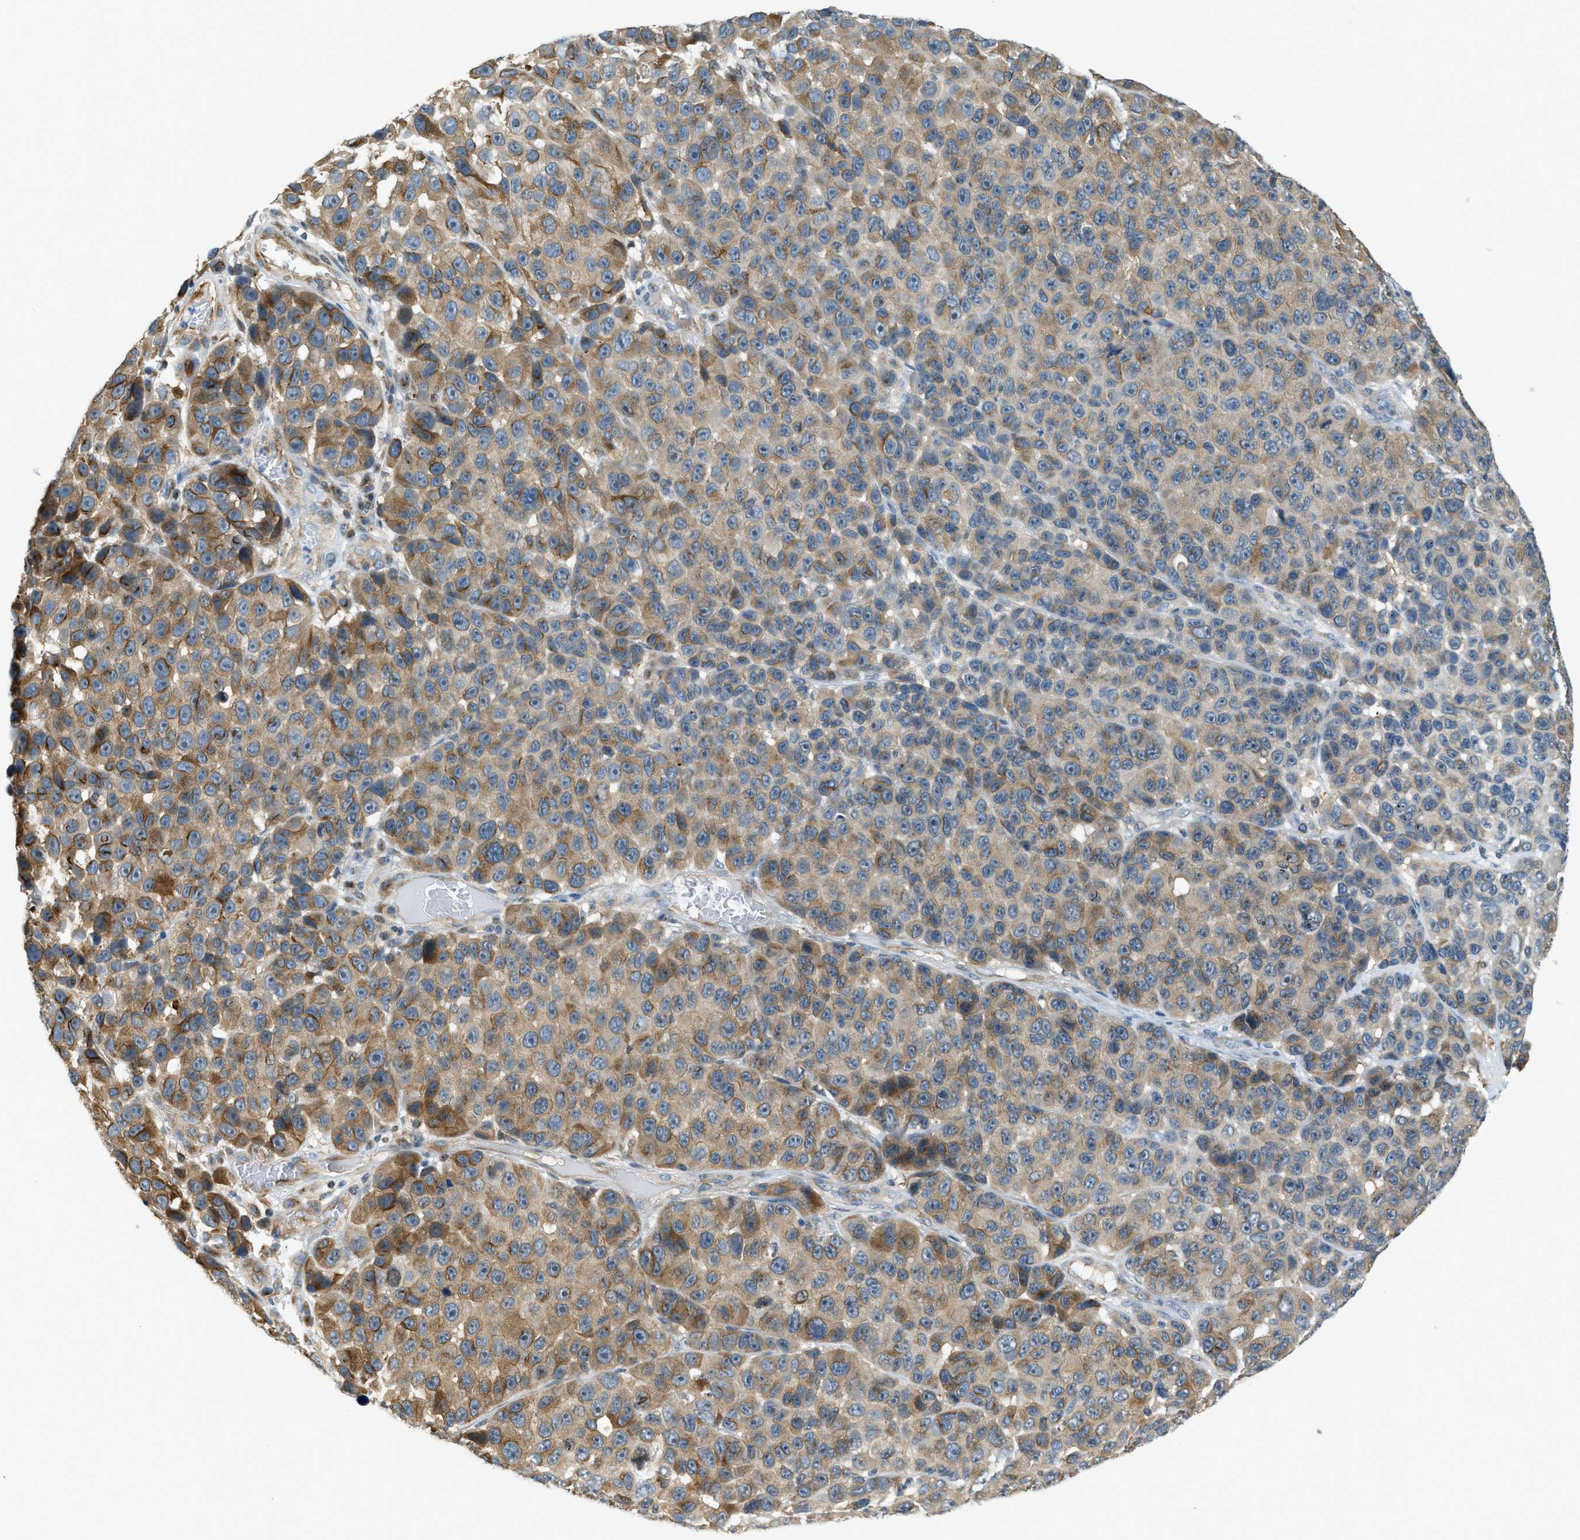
{"staining": {"intensity": "moderate", "quantity": ">75%", "location": "cytoplasmic/membranous"}, "tissue": "melanoma", "cell_type": "Tumor cells", "image_type": "cancer", "snomed": [{"axis": "morphology", "description": "Malignant melanoma, NOS"}, {"axis": "topography", "description": "Skin"}], "caption": "The micrograph displays immunohistochemical staining of malignant melanoma. There is moderate cytoplasmic/membranous positivity is present in about >75% of tumor cells. The staining is performed using DAB (3,3'-diaminobenzidine) brown chromogen to label protein expression. The nuclei are counter-stained blue using hematoxylin.", "gene": "NME8", "patient": {"sex": "male", "age": 53}}